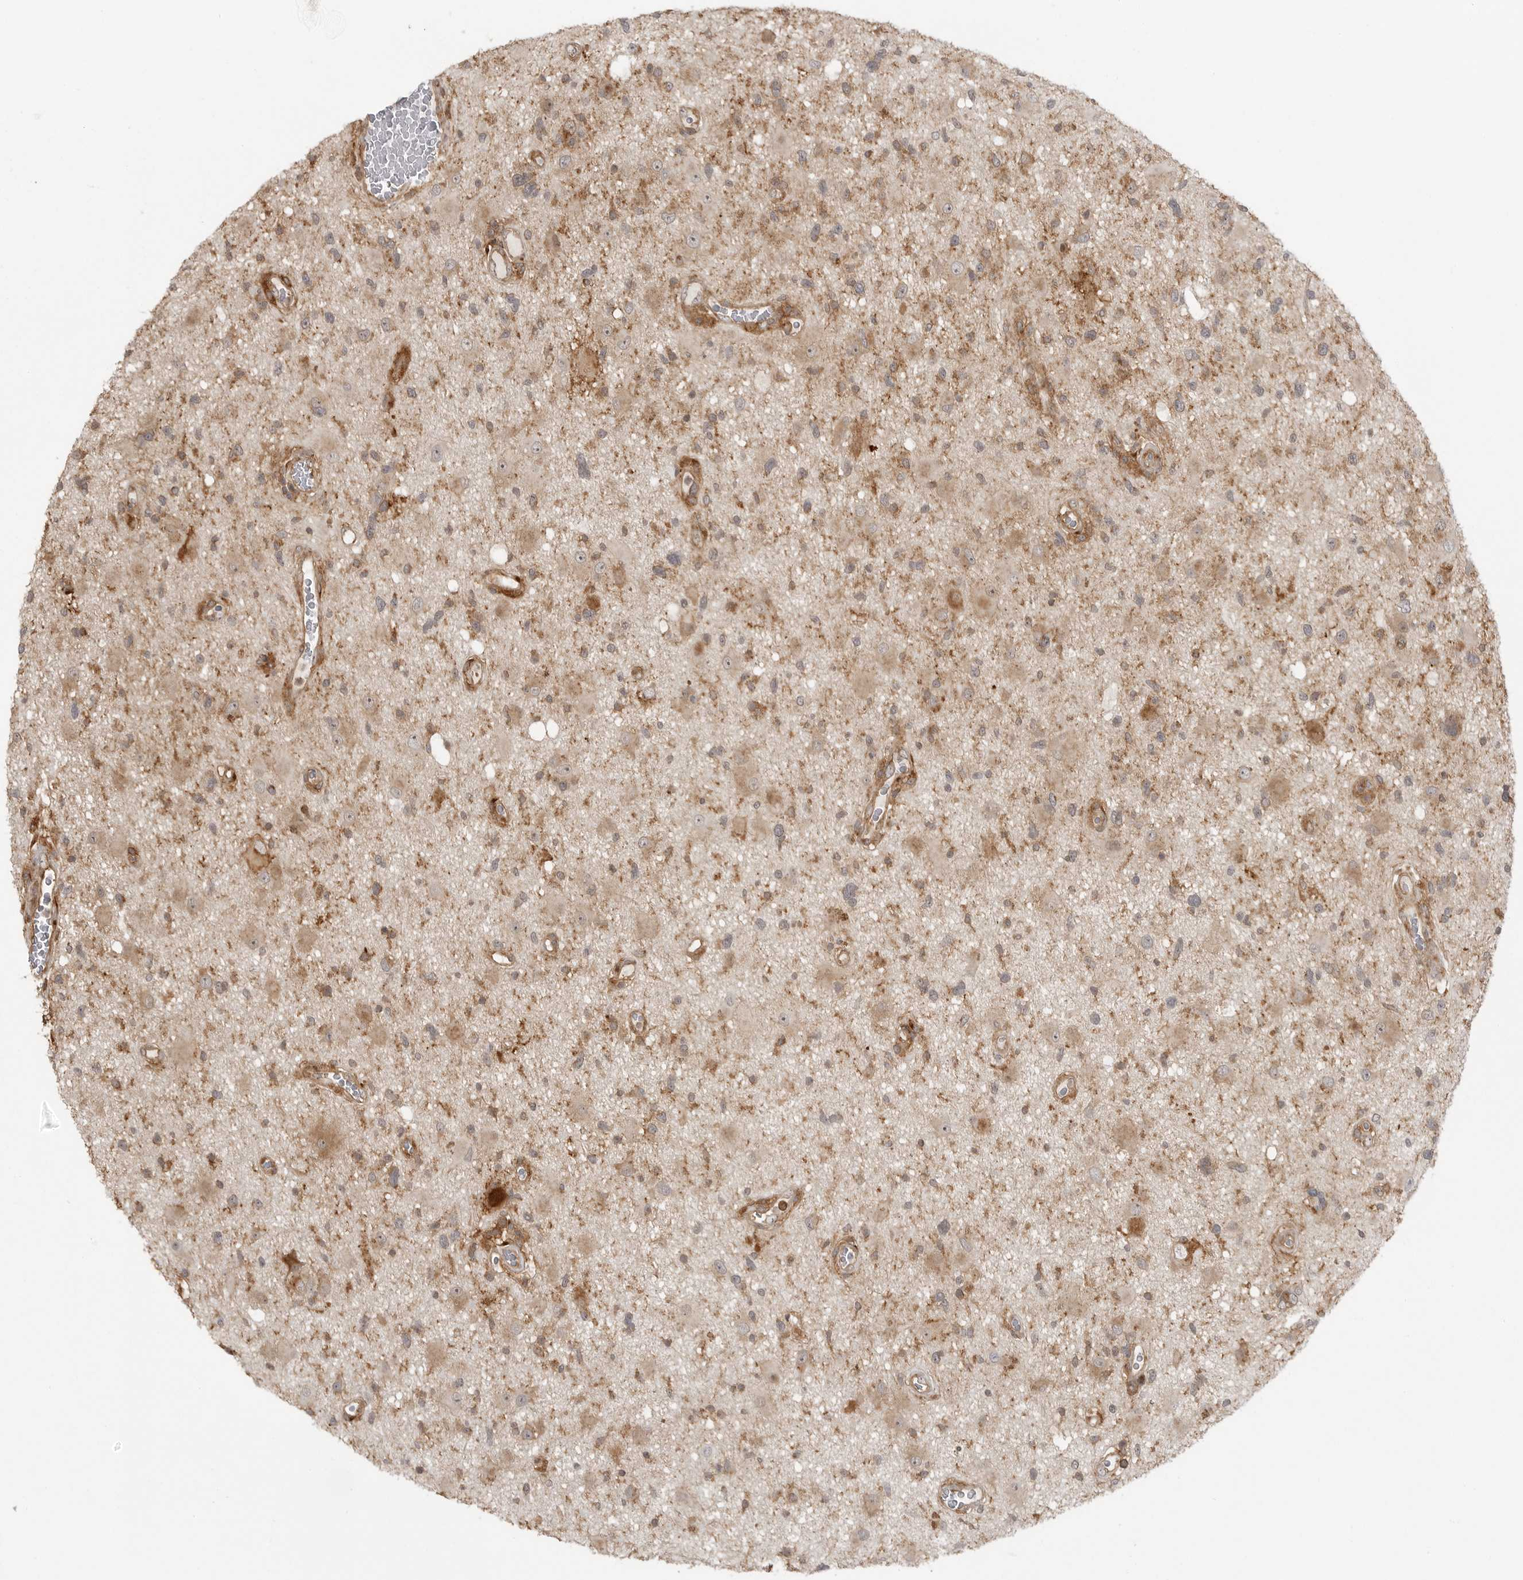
{"staining": {"intensity": "moderate", "quantity": "25%-75%", "location": "cytoplasmic/membranous"}, "tissue": "glioma", "cell_type": "Tumor cells", "image_type": "cancer", "snomed": [{"axis": "morphology", "description": "Glioma, malignant, High grade"}, {"axis": "topography", "description": "Brain"}], "caption": "This image shows glioma stained with IHC to label a protein in brown. The cytoplasmic/membranous of tumor cells show moderate positivity for the protein. Nuclei are counter-stained blue.", "gene": "FAT3", "patient": {"sex": "male", "age": 33}}